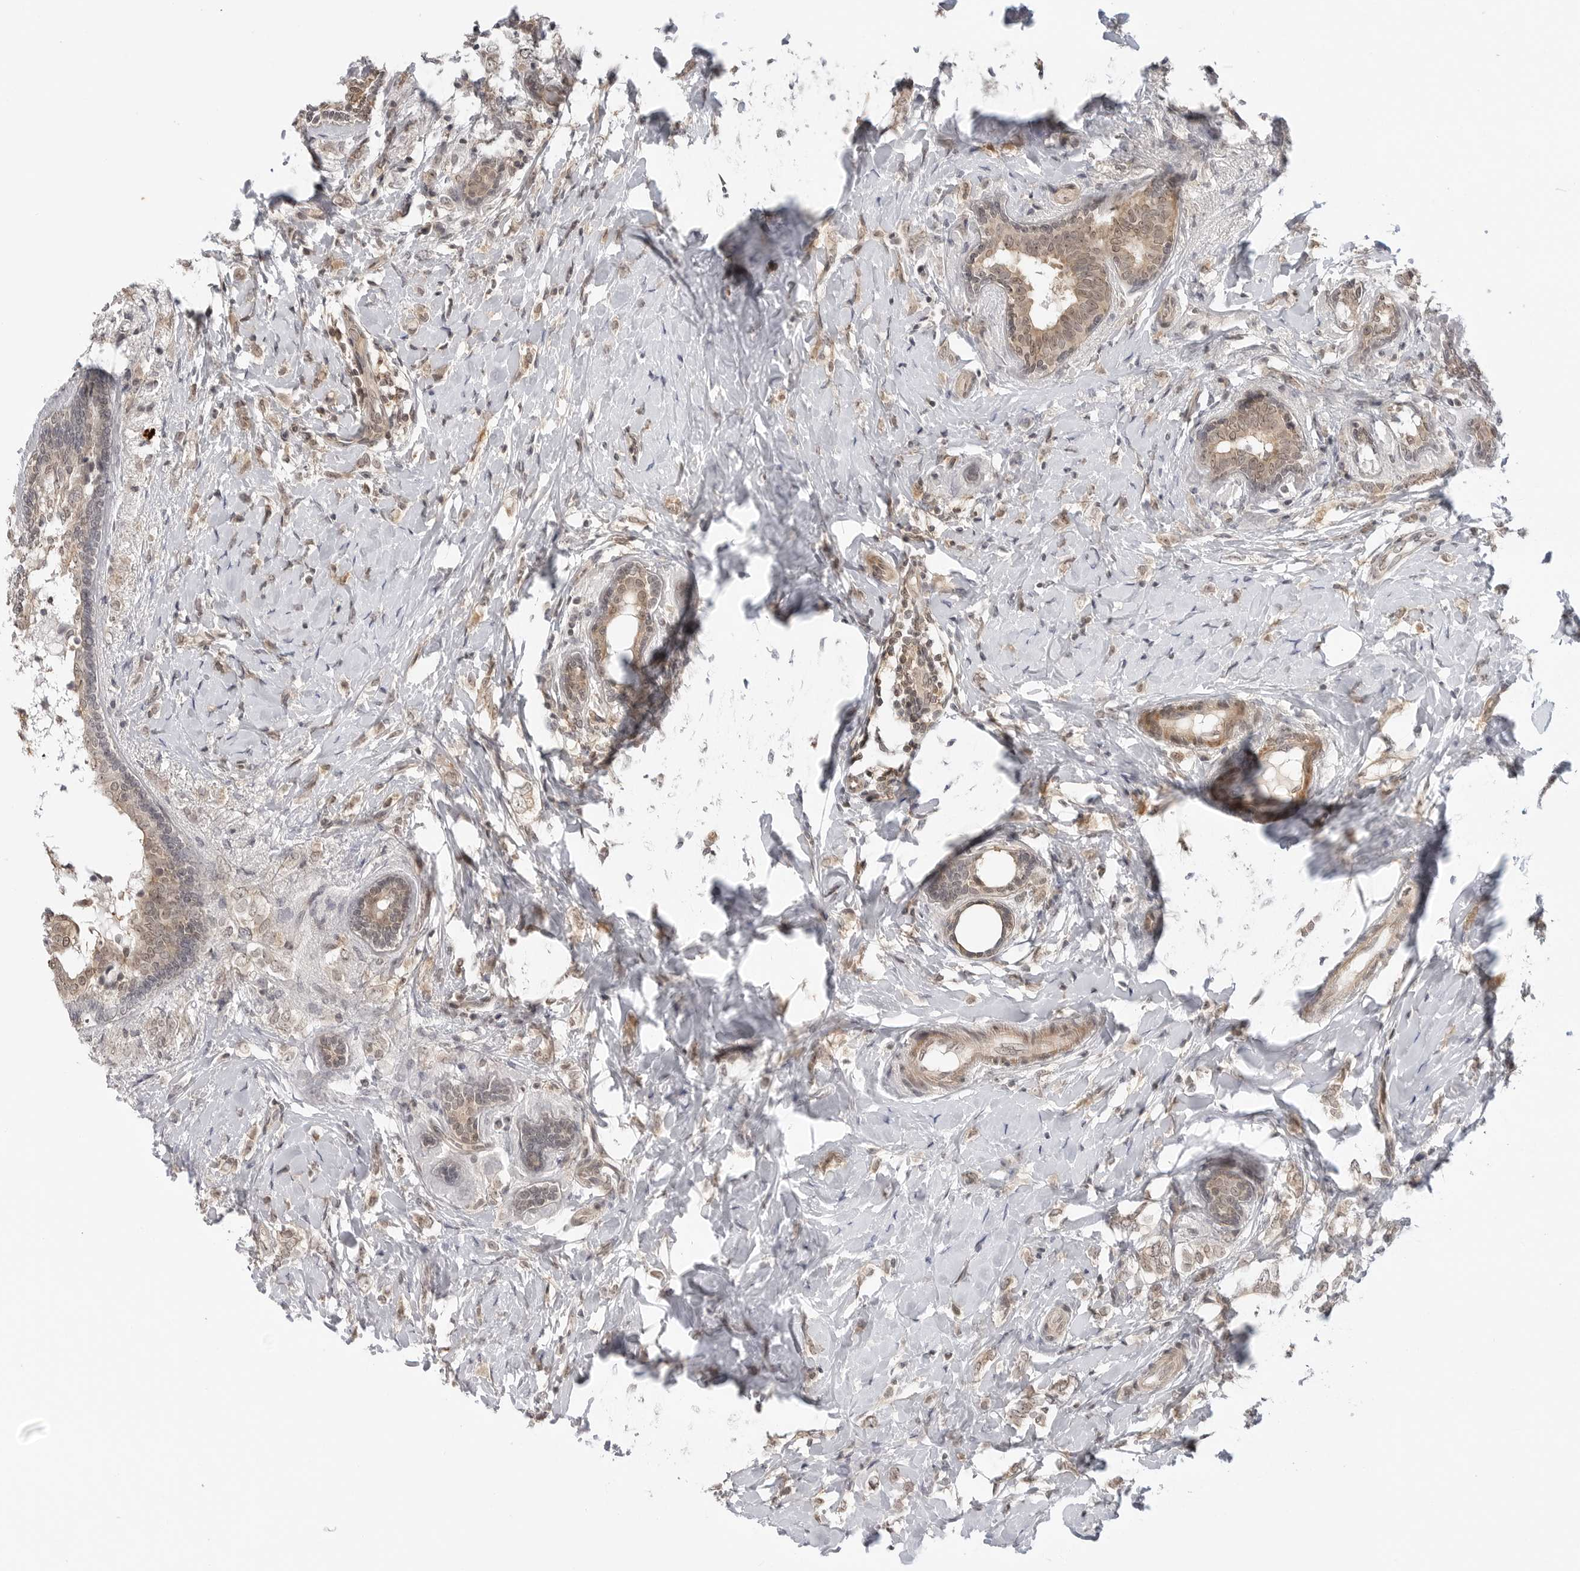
{"staining": {"intensity": "weak", "quantity": "25%-75%", "location": "cytoplasmic/membranous,nuclear"}, "tissue": "breast cancer", "cell_type": "Tumor cells", "image_type": "cancer", "snomed": [{"axis": "morphology", "description": "Normal tissue, NOS"}, {"axis": "morphology", "description": "Lobular carcinoma"}, {"axis": "topography", "description": "Breast"}], "caption": "Protein staining exhibits weak cytoplasmic/membranous and nuclear staining in approximately 25%-75% of tumor cells in lobular carcinoma (breast).", "gene": "MAP2K5", "patient": {"sex": "female", "age": 47}}